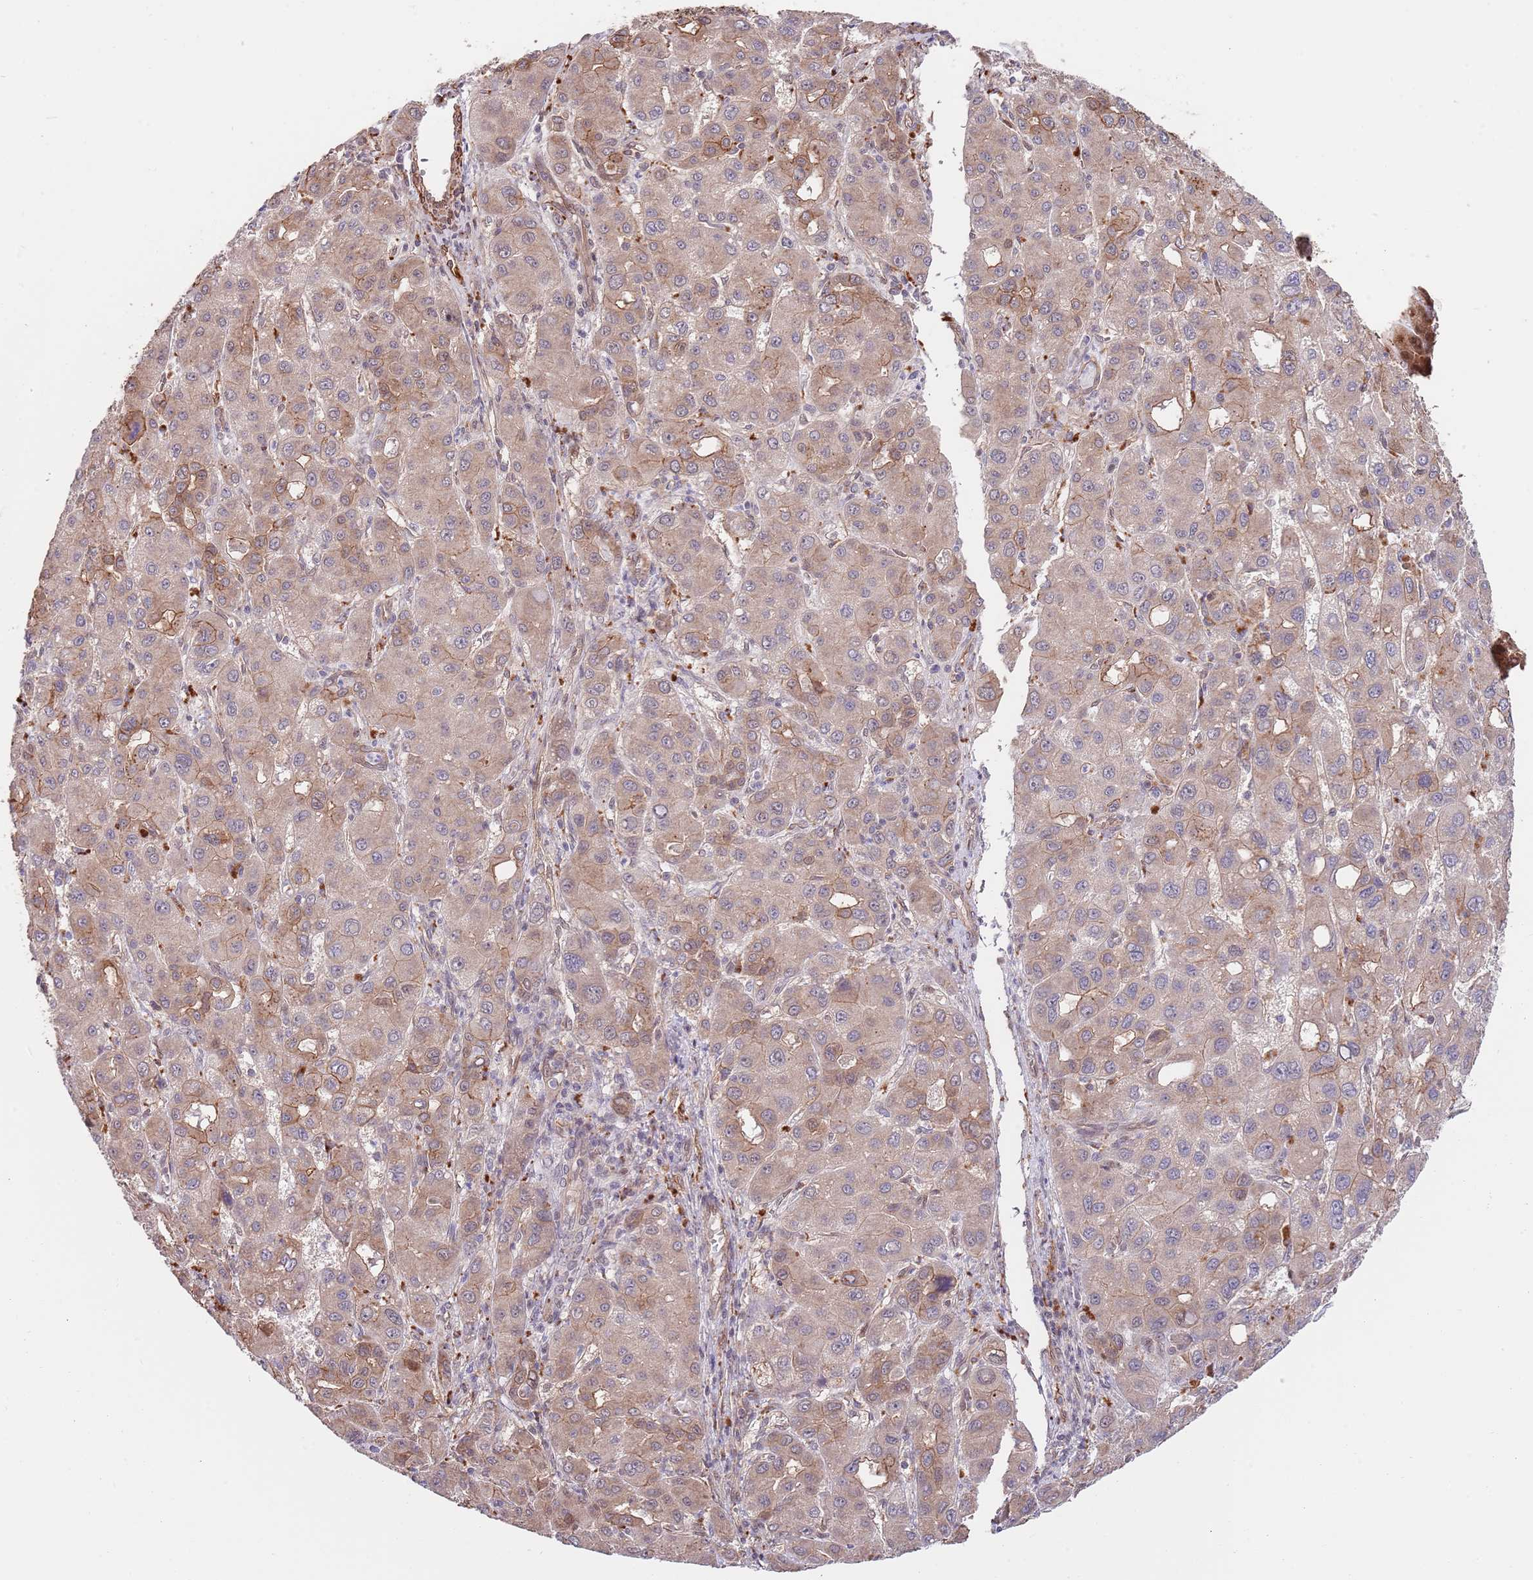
{"staining": {"intensity": "weak", "quantity": ">75%", "location": "cytoplasmic/membranous"}, "tissue": "liver cancer", "cell_type": "Tumor cells", "image_type": "cancer", "snomed": [{"axis": "morphology", "description": "Carcinoma, Hepatocellular, NOS"}, {"axis": "topography", "description": "Liver"}], "caption": "Weak cytoplasmic/membranous expression is present in about >75% of tumor cells in liver hepatocellular carcinoma. The staining was performed using DAB (3,3'-diaminobenzidine) to visualize the protein expression in brown, while the nuclei were stained in blue with hematoxylin (Magnification: 20x).", "gene": "BPNT1", "patient": {"sex": "male", "age": 55}}